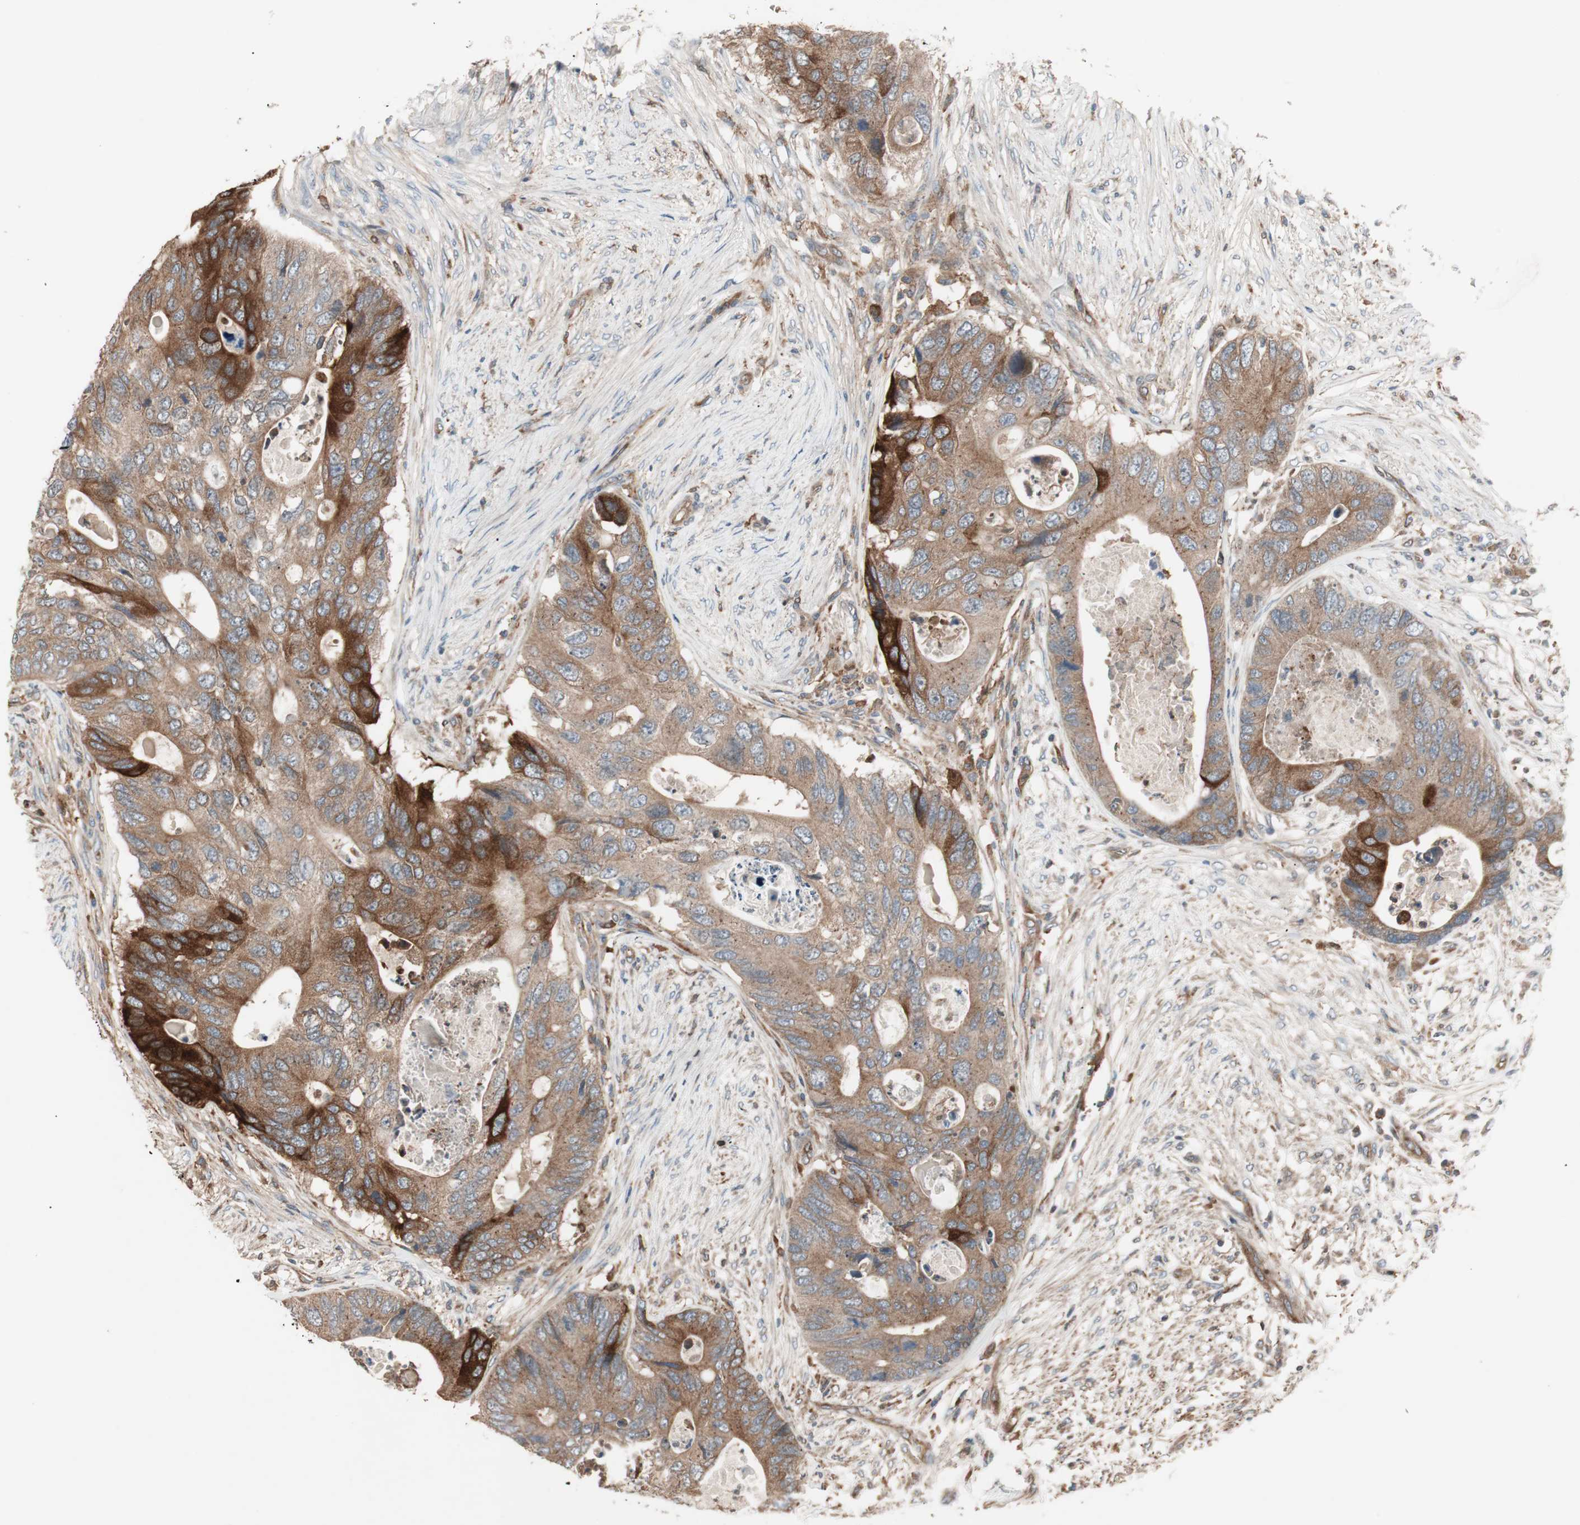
{"staining": {"intensity": "moderate", "quantity": ">75%", "location": "cytoplasmic/membranous"}, "tissue": "colorectal cancer", "cell_type": "Tumor cells", "image_type": "cancer", "snomed": [{"axis": "morphology", "description": "Adenocarcinoma, NOS"}, {"axis": "topography", "description": "Colon"}], "caption": "Protein analysis of adenocarcinoma (colorectal) tissue displays moderate cytoplasmic/membranous positivity in approximately >75% of tumor cells.", "gene": "STAB1", "patient": {"sex": "male", "age": 71}}